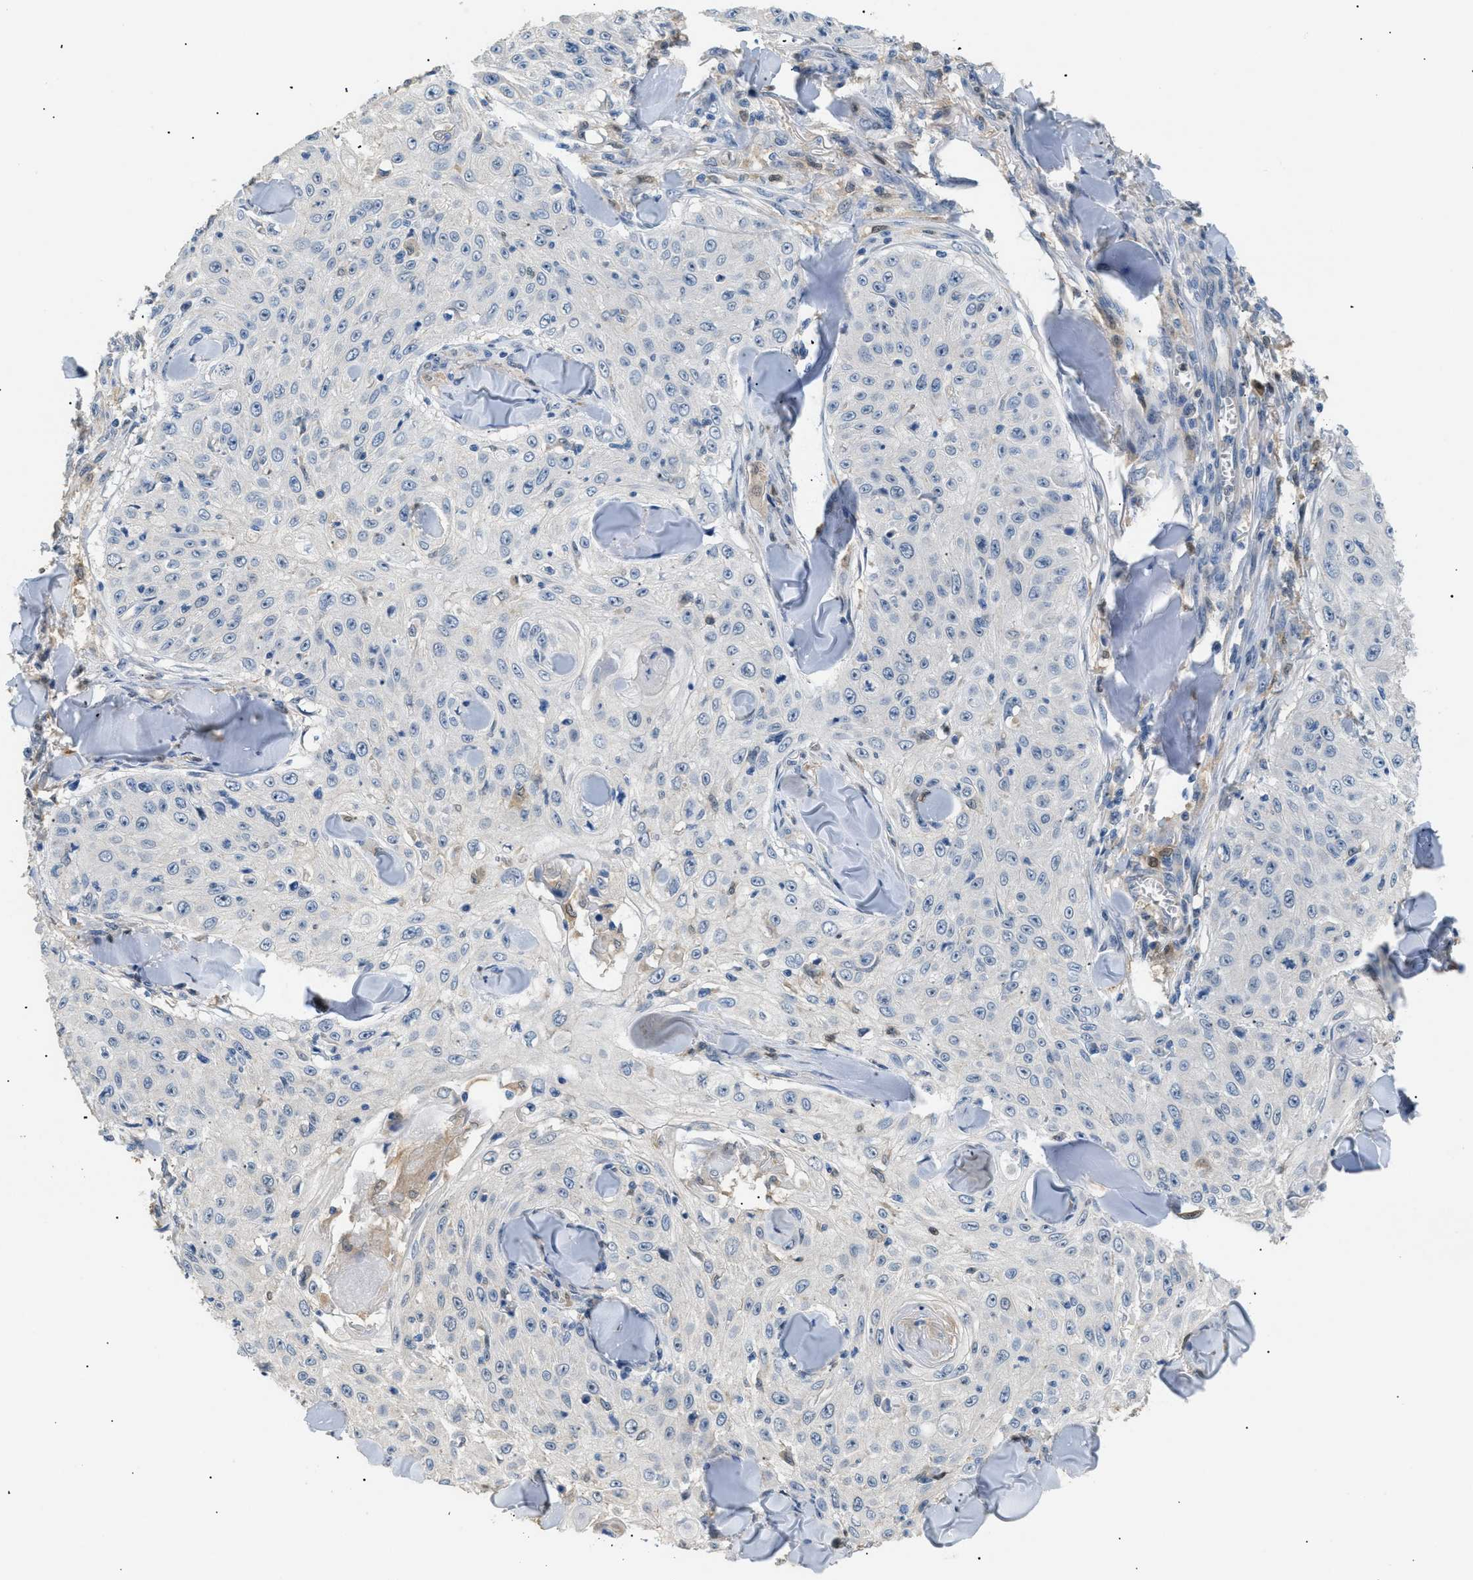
{"staining": {"intensity": "negative", "quantity": "none", "location": "none"}, "tissue": "skin cancer", "cell_type": "Tumor cells", "image_type": "cancer", "snomed": [{"axis": "morphology", "description": "Squamous cell carcinoma, NOS"}, {"axis": "topography", "description": "Skin"}], "caption": "An image of human squamous cell carcinoma (skin) is negative for staining in tumor cells.", "gene": "AKR1A1", "patient": {"sex": "male", "age": 86}}